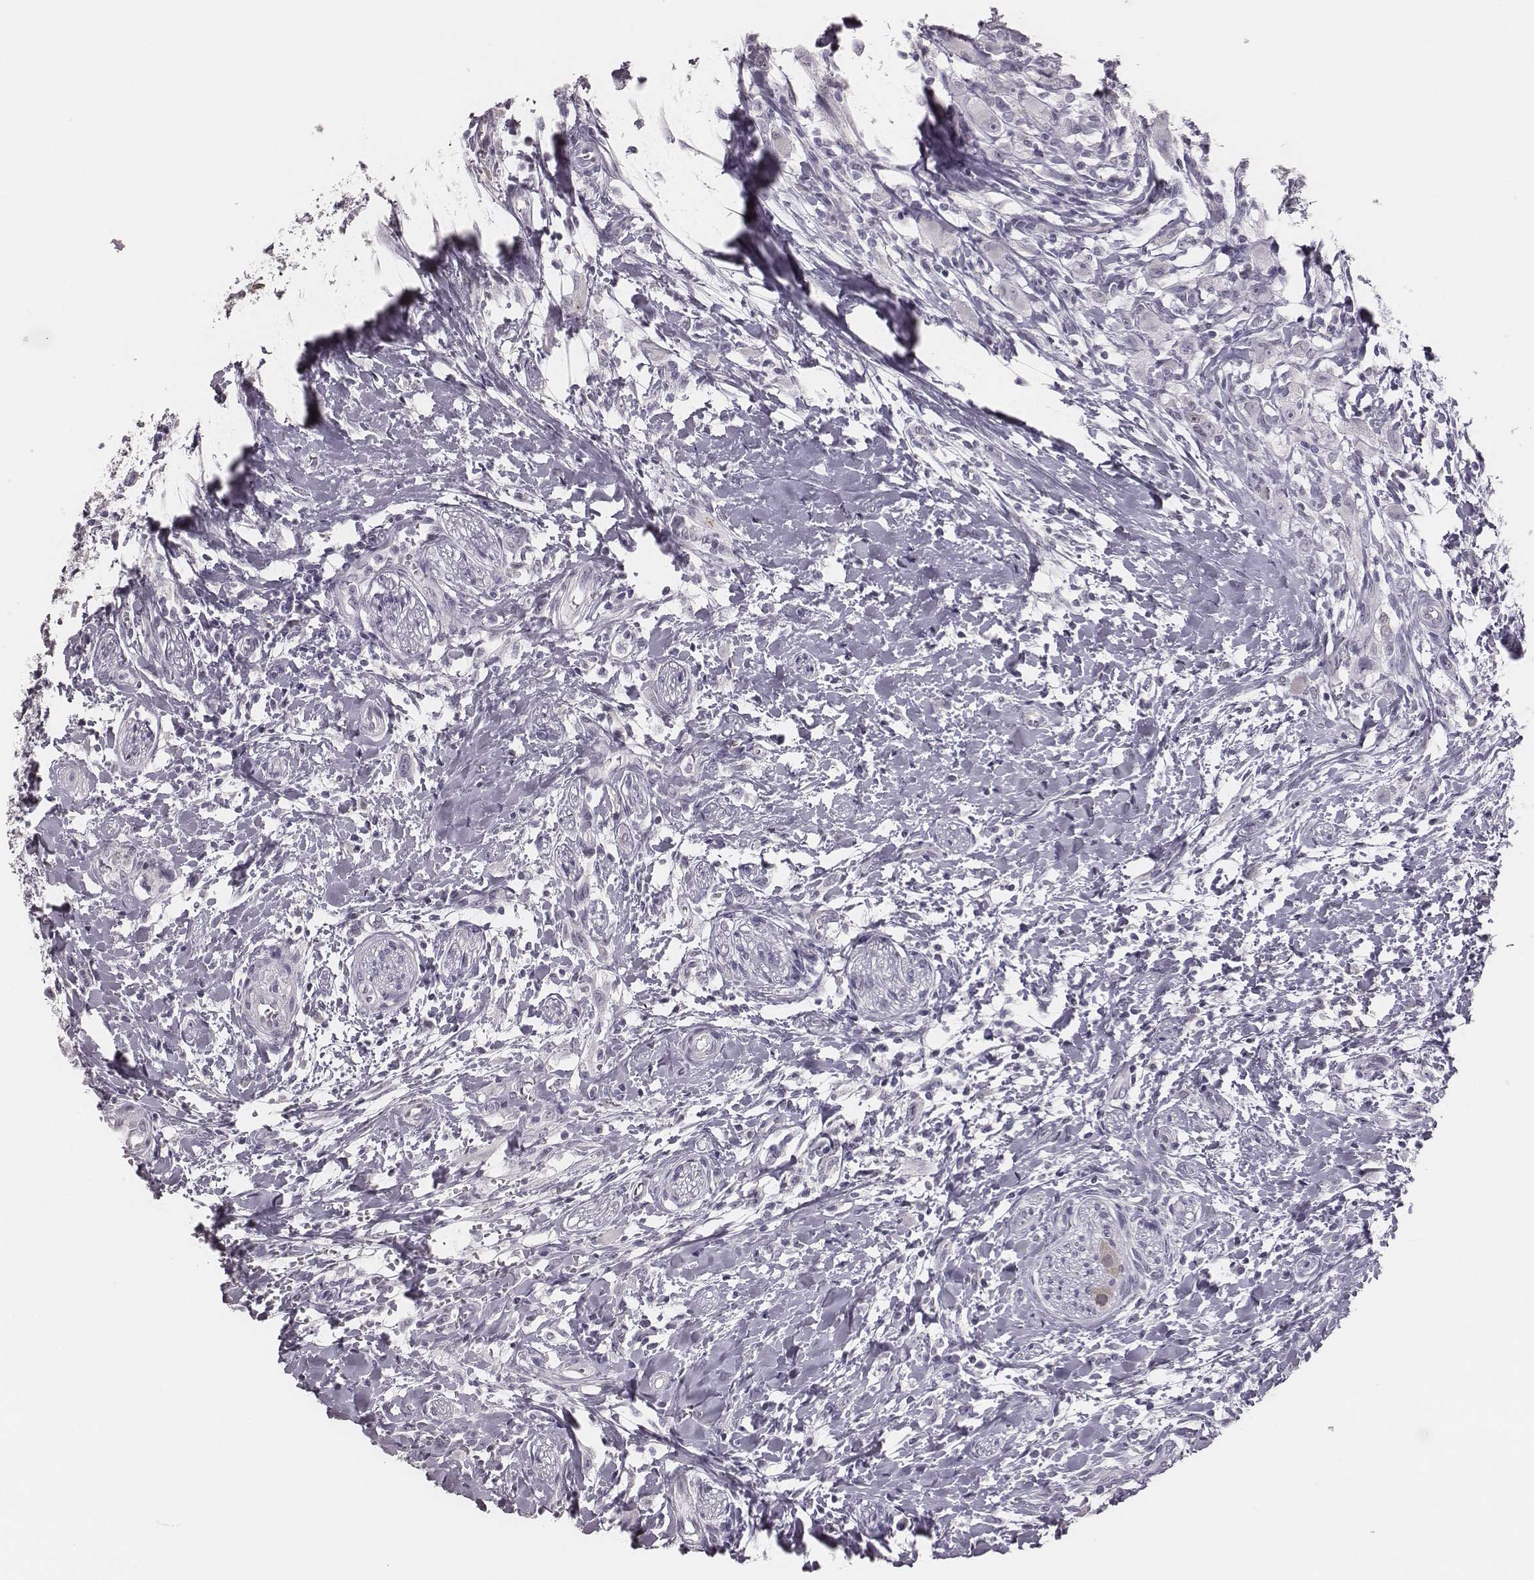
{"staining": {"intensity": "negative", "quantity": "none", "location": "none"}, "tissue": "head and neck cancer", "cell_type": "Tumor cells", "image_type": "cancer", "snomed": [{"axis": "morphology", "description": "Squamous cell carcinoma, NOS"}, {"axis": "morphology", "description": "Squamous cell carcinoma, metastatic, NOS"}, {"axis": "topography", "description": "Oral tissue"}, {"axis": "topography", "description": "Head-Neck"}], "caption": "Human metastatic squamous cell carcinoma (head and neck) stained for a protein using IHC displays no expression in tumor cells.", "gene": "ADGRF4", "patient": {"sex": "female", "age": 85}}